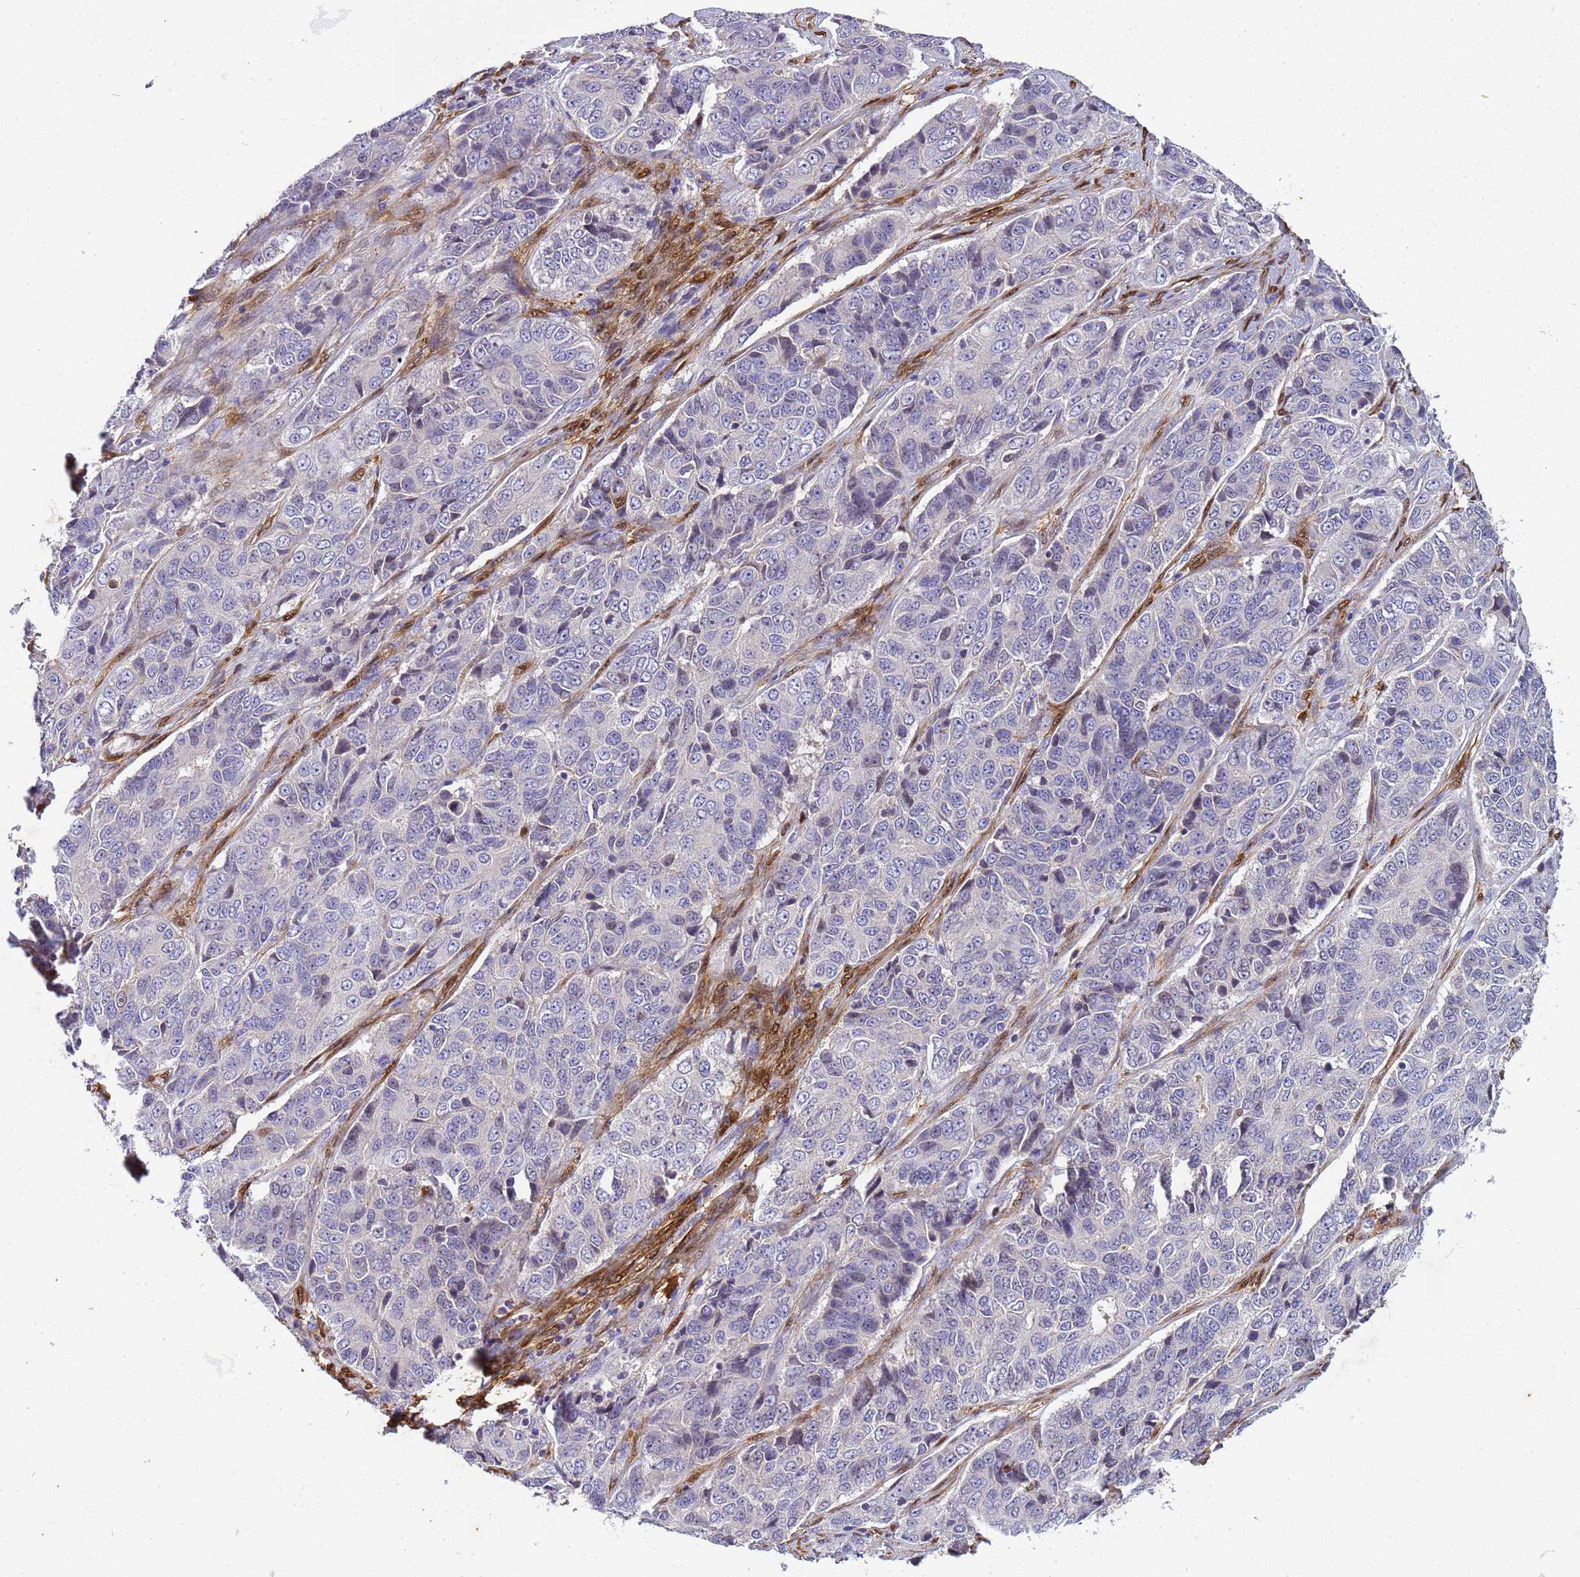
{"staining": {"intensity": "negative", "quantity": "none", "location": "none"}, "tissue": "ovarian cancer", "cell_type": "Tumor cells", "image_type": "cancer", "snomed": [{"axis": "morphology", "description": "Carcinoma, endometroid"}, {"axis": "topography", "description": "Ovary"}], "caption": "Tumor cells are negative for protein expression in human ovarian cancer.", "gene": "PLCXD3", "patient": {"sex": "female", "age": 51}}